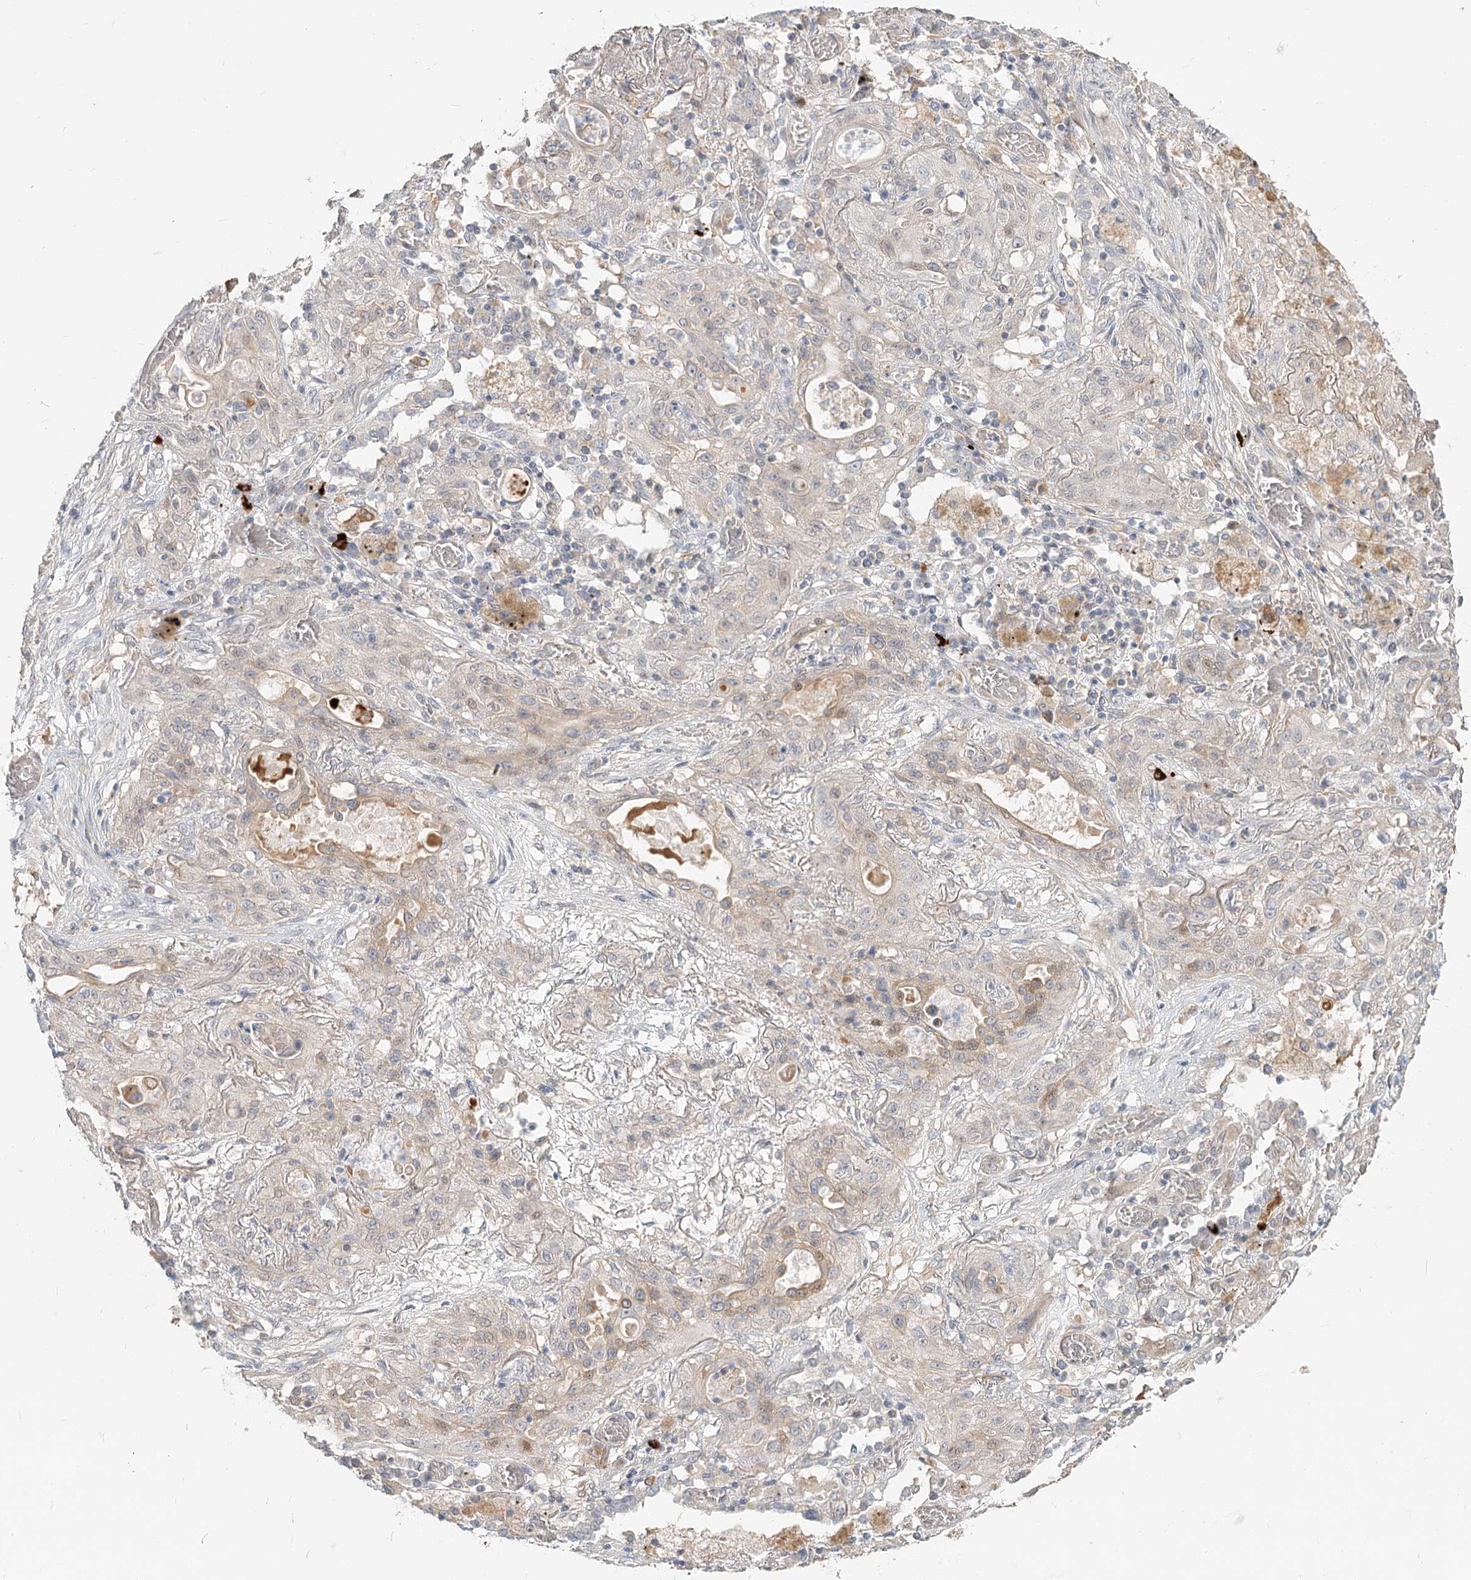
{"staining": {"intensity": "negative", "quantity": "none", "location": "none"}, "tissue": "lung cancer", "cell_type": "Tumor cells", "image_type": "cancer", "snomed": [{"axis": "morphology", "description": "Squamous cell carcinoma, NOS"}, {"axis": "topography", "description": "Lung"}], "caption": "There is no significant staining in tumor cells of squamous cell carcinoma (lung).", "gene": "GUCY2C", "patient": {"sex": "female", "age": 47}}